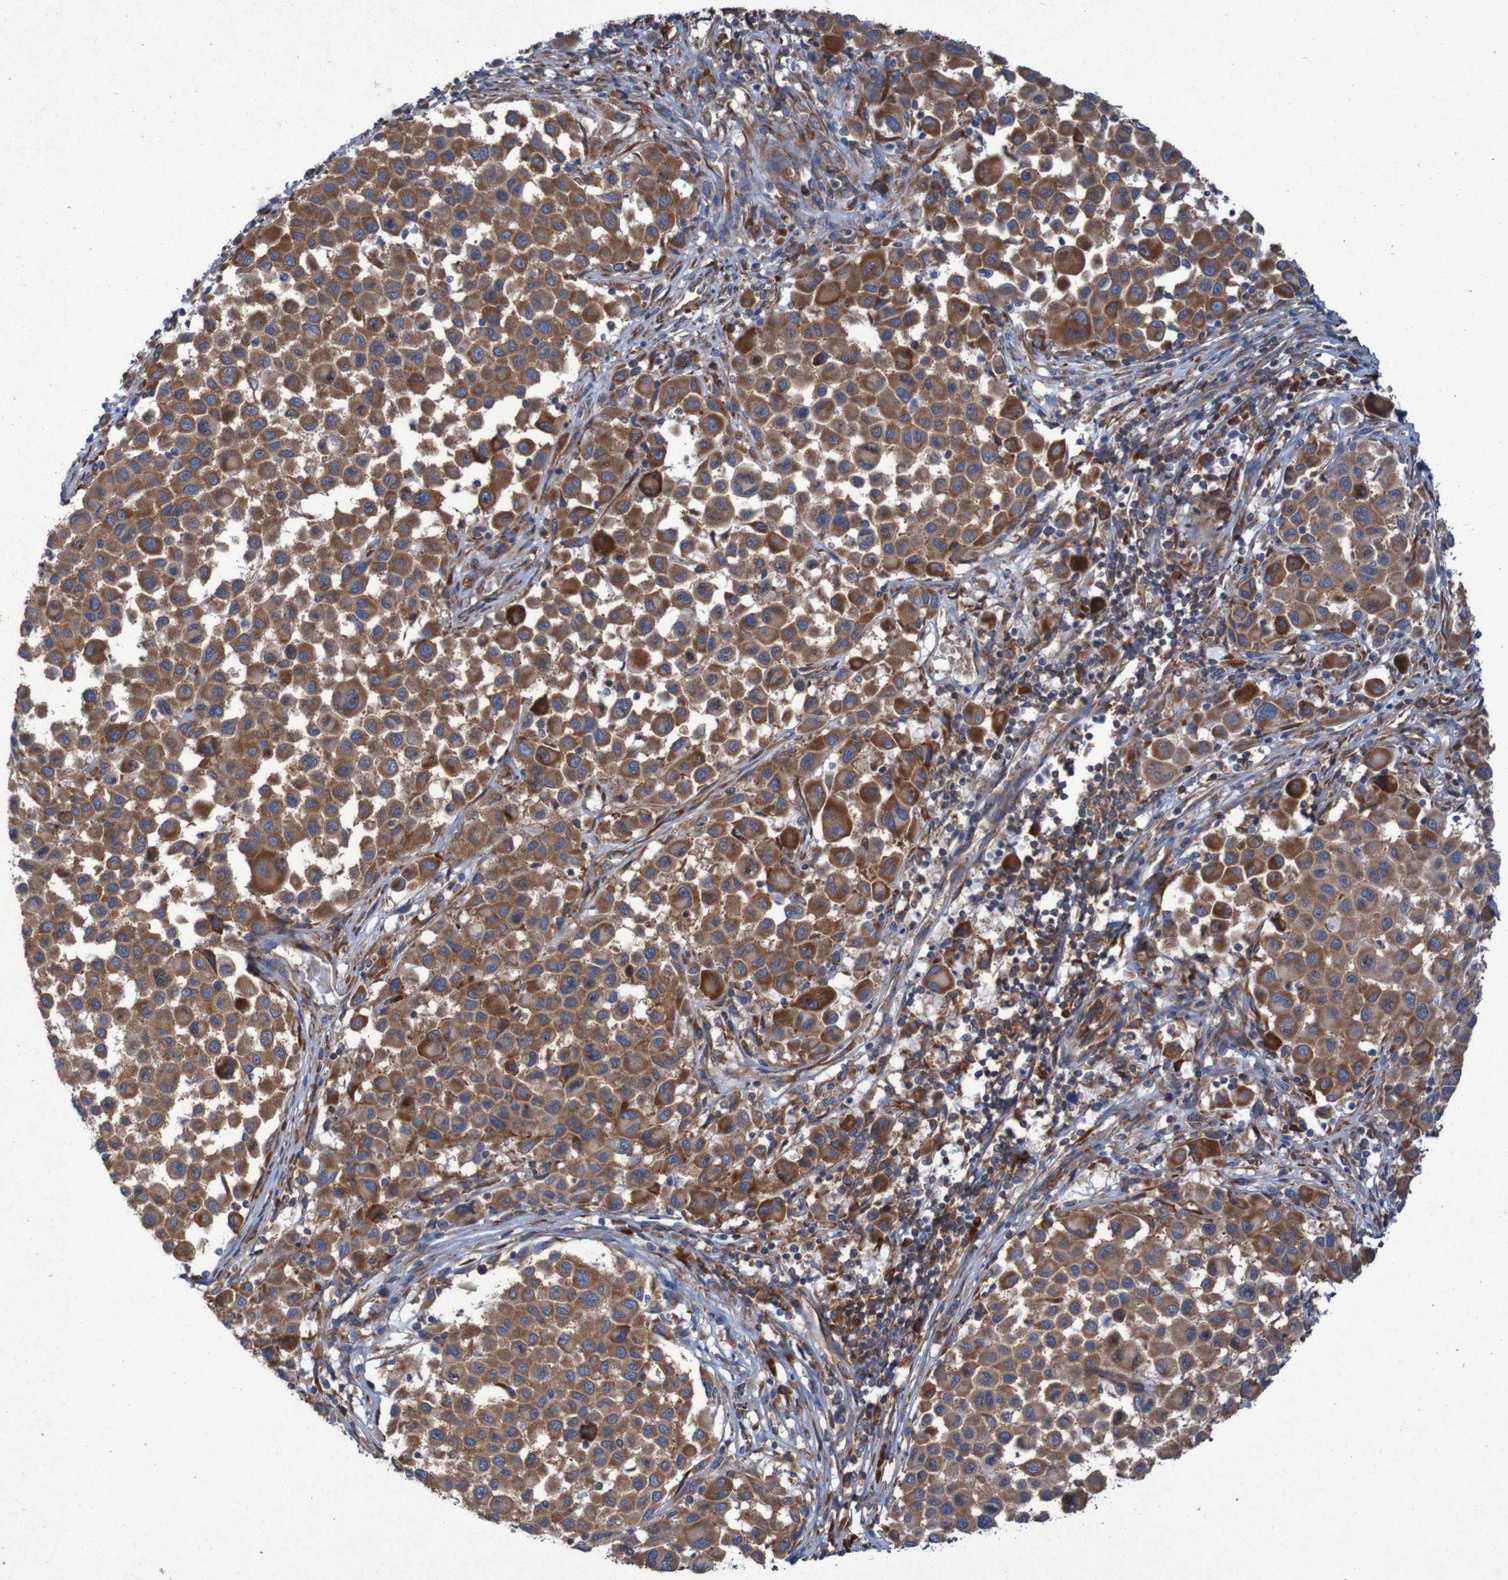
{"staining": {"intensity": "strong", "quantity": ">75%", "location": "cytoplasmic/membranous"}, "tissue": "melanoma", "cell_type": "Tumor cells", "image_type": "cancer", "snomed": [{"axis": "morphology", "description": "Malignant melanoma, Metastatic site"}, {"axis": "topography", "description": "Lymph node"}], "caption": "About >75% of tumor cells in malignant melanoma (metastatic site) exhibit strong cytoplasmic/membranous protein expression as visualized by brown immunohistochemical staining.", "gene": "RPL10", "patient": {"sex": "male", "age": 61}}